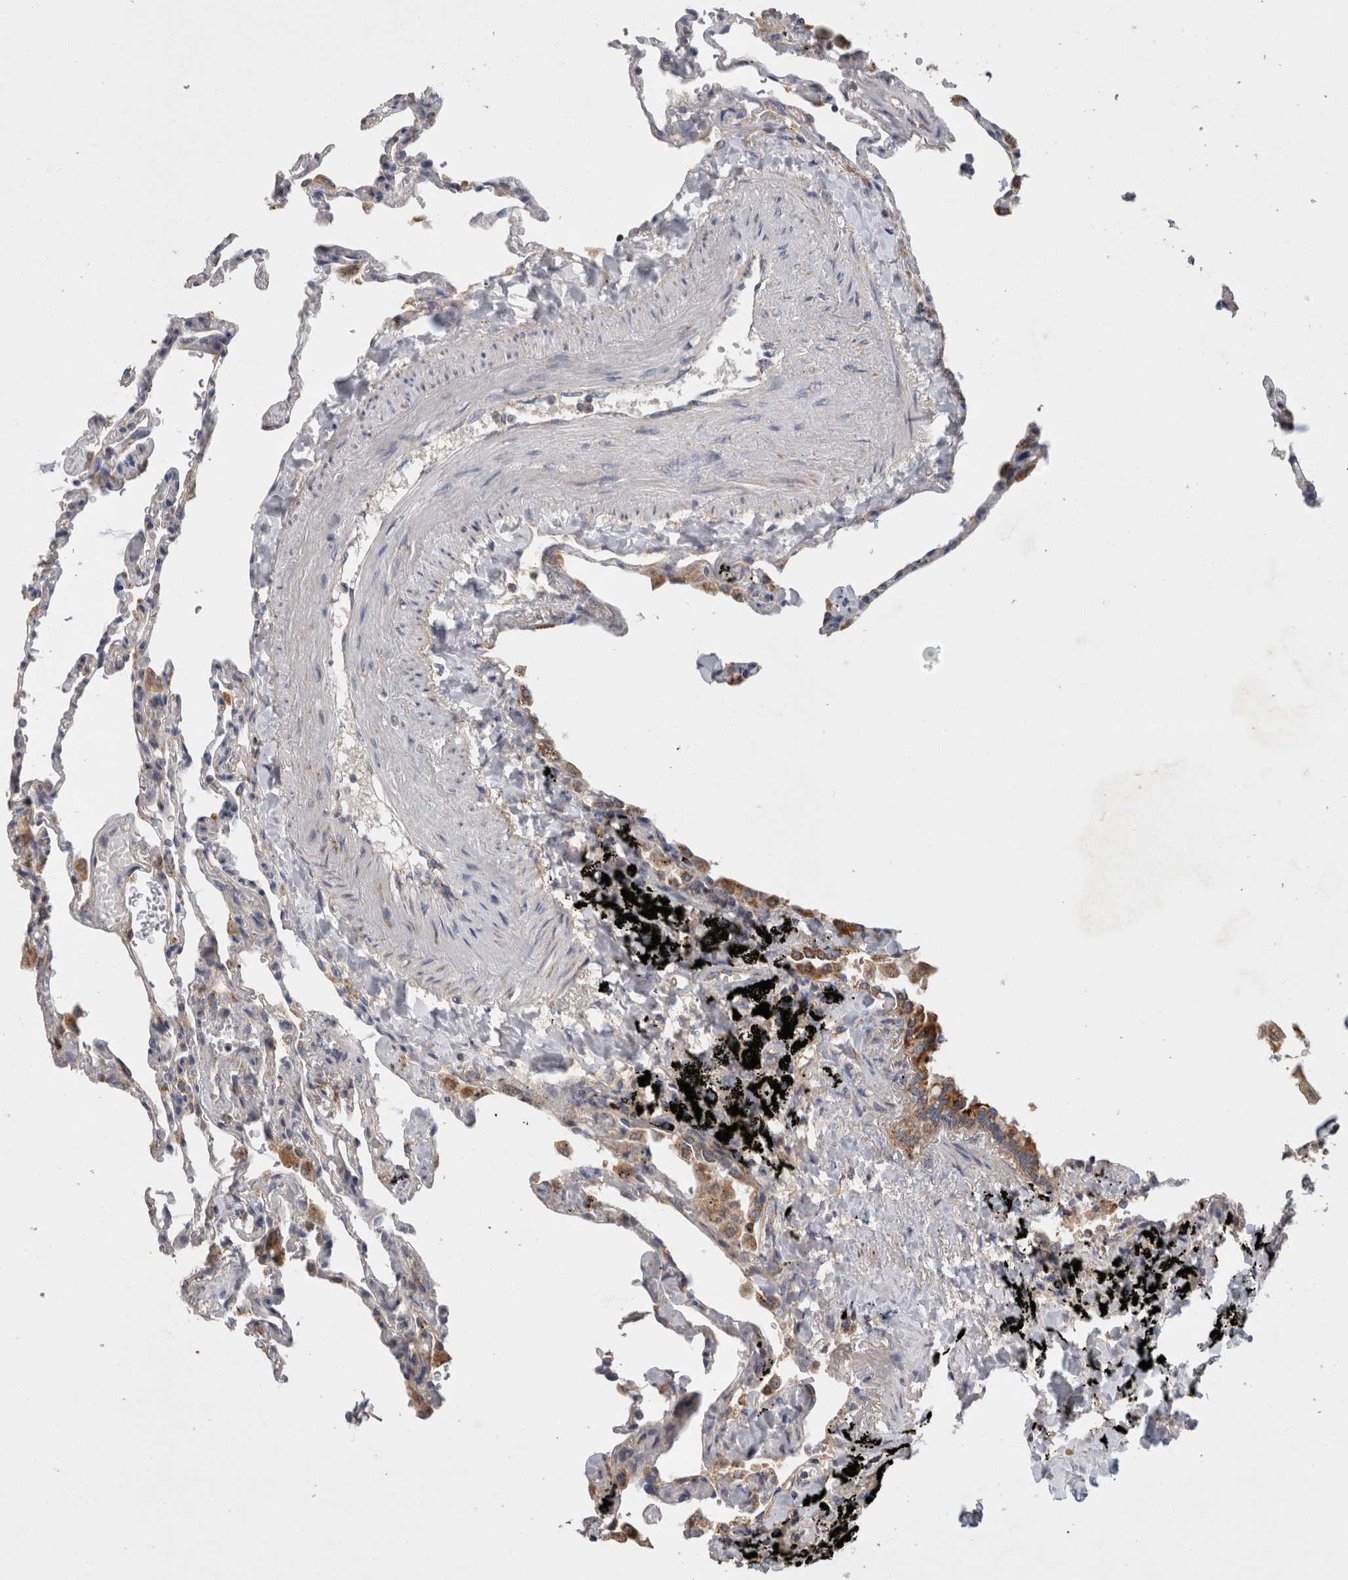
{"staining": {"intensity": "moderate", "quantity": "<25%", "location": "cytoplasmic/membranous"}, "tissue": "lung", "cell_type": "Alveolar cells", "image_type": "normal", "snomed": [{"axis": "morphology", "description": "Normal tissue, NOS"}, {"axis": "topography", "description": "Lung"}], "caption": "Approximately <25% of alveolar cells in unremarkable lung show moderate cytoplasmic/membranous protein positivity as visualized by brown immunohistochemical staining.", "gene": "IARS2", "patient": {"sex": "male", "age": 59}}